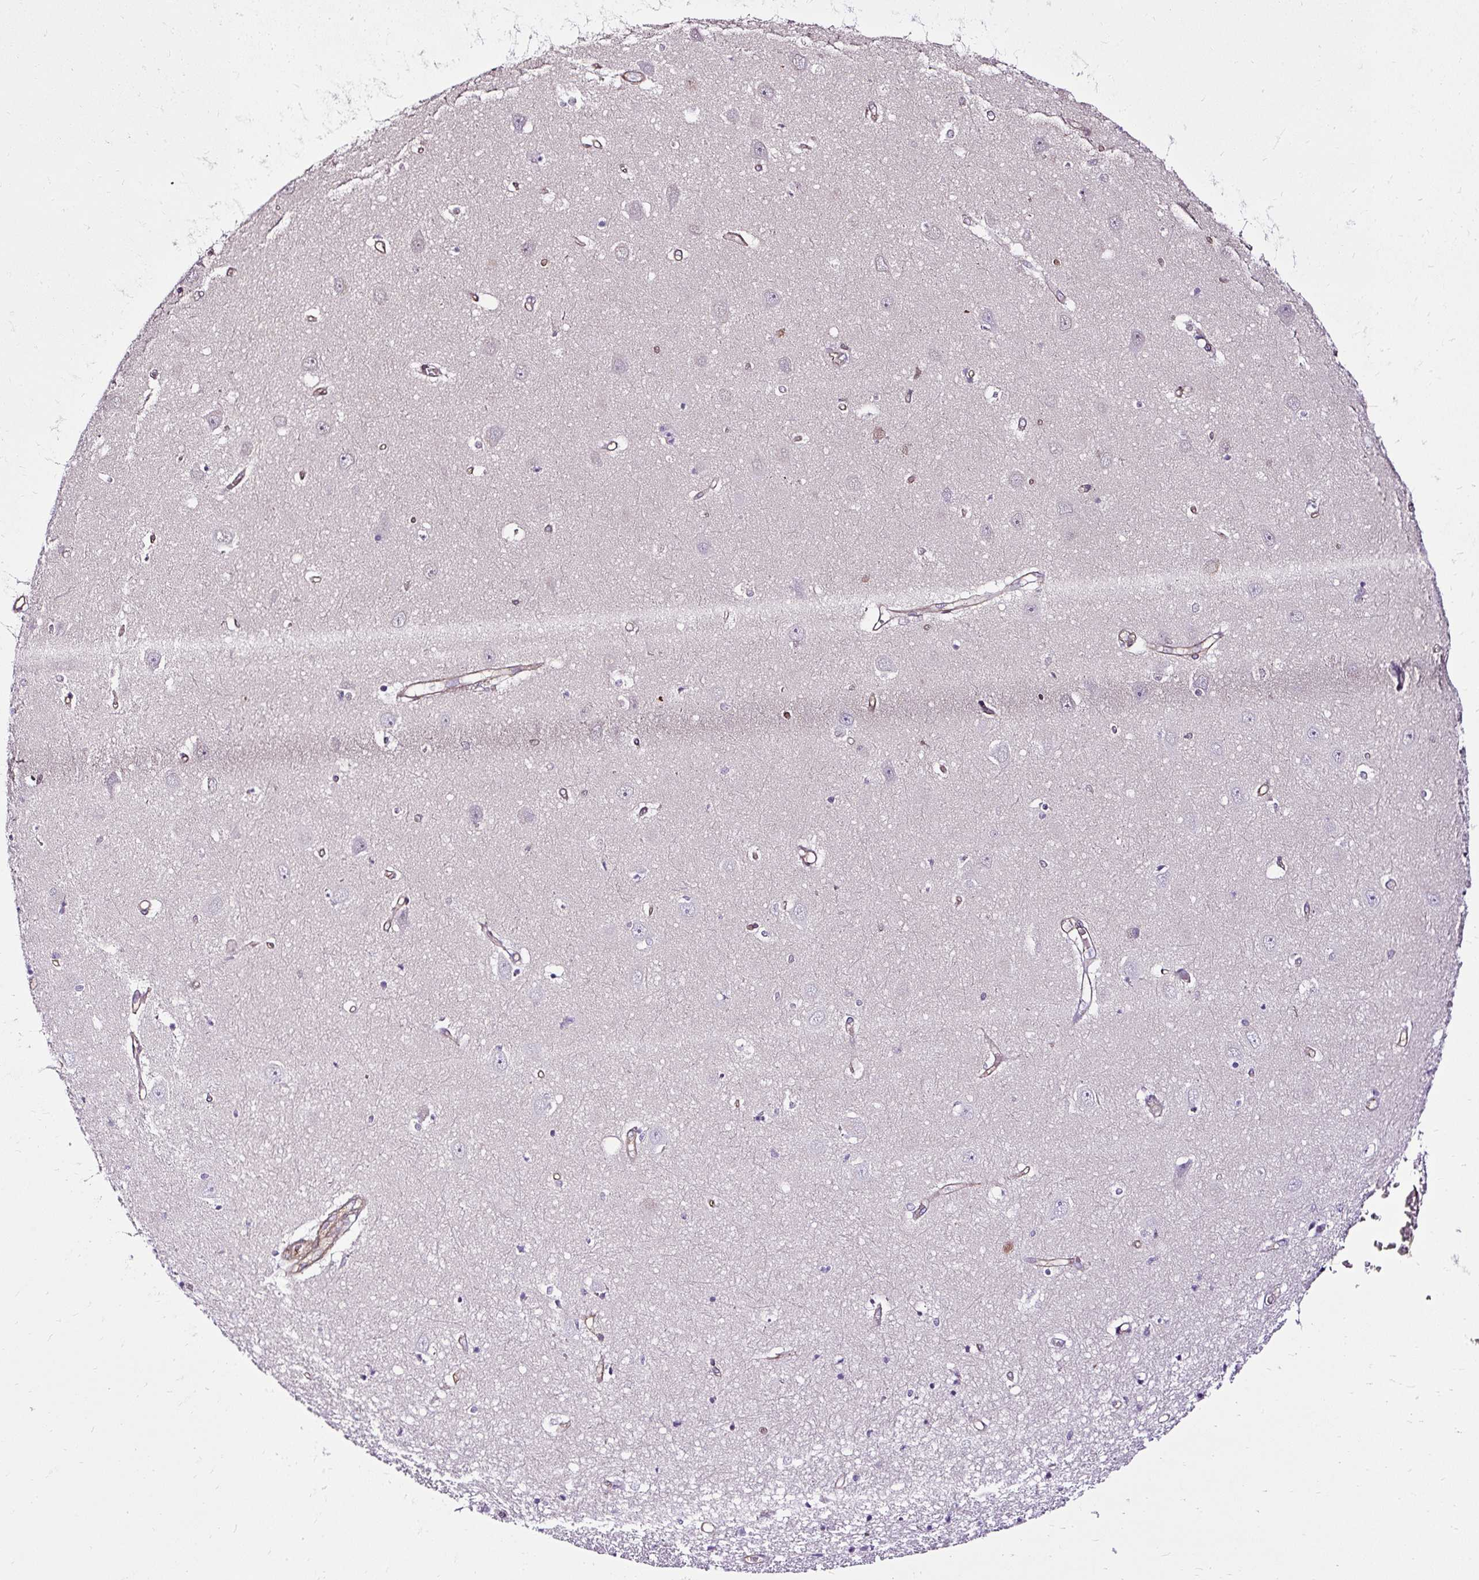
{"staining": {"intensity": "negative", "quantity": "none", "location": "none"}, "tissue": "hippocampus", "cell_type": "Glial cells", "image_type": "normal", "snomed": [{"axis": "morphology", "description": "Normal tissue, NOS"}, {"axis": "topography", "description": "Hippocampus"}], "caption": "Immunohistochemistry of normal hippocampus shows no positivity in glial cells.", "gene": "SLC7A8", "patient": {"sex": "female", "age": 64}}